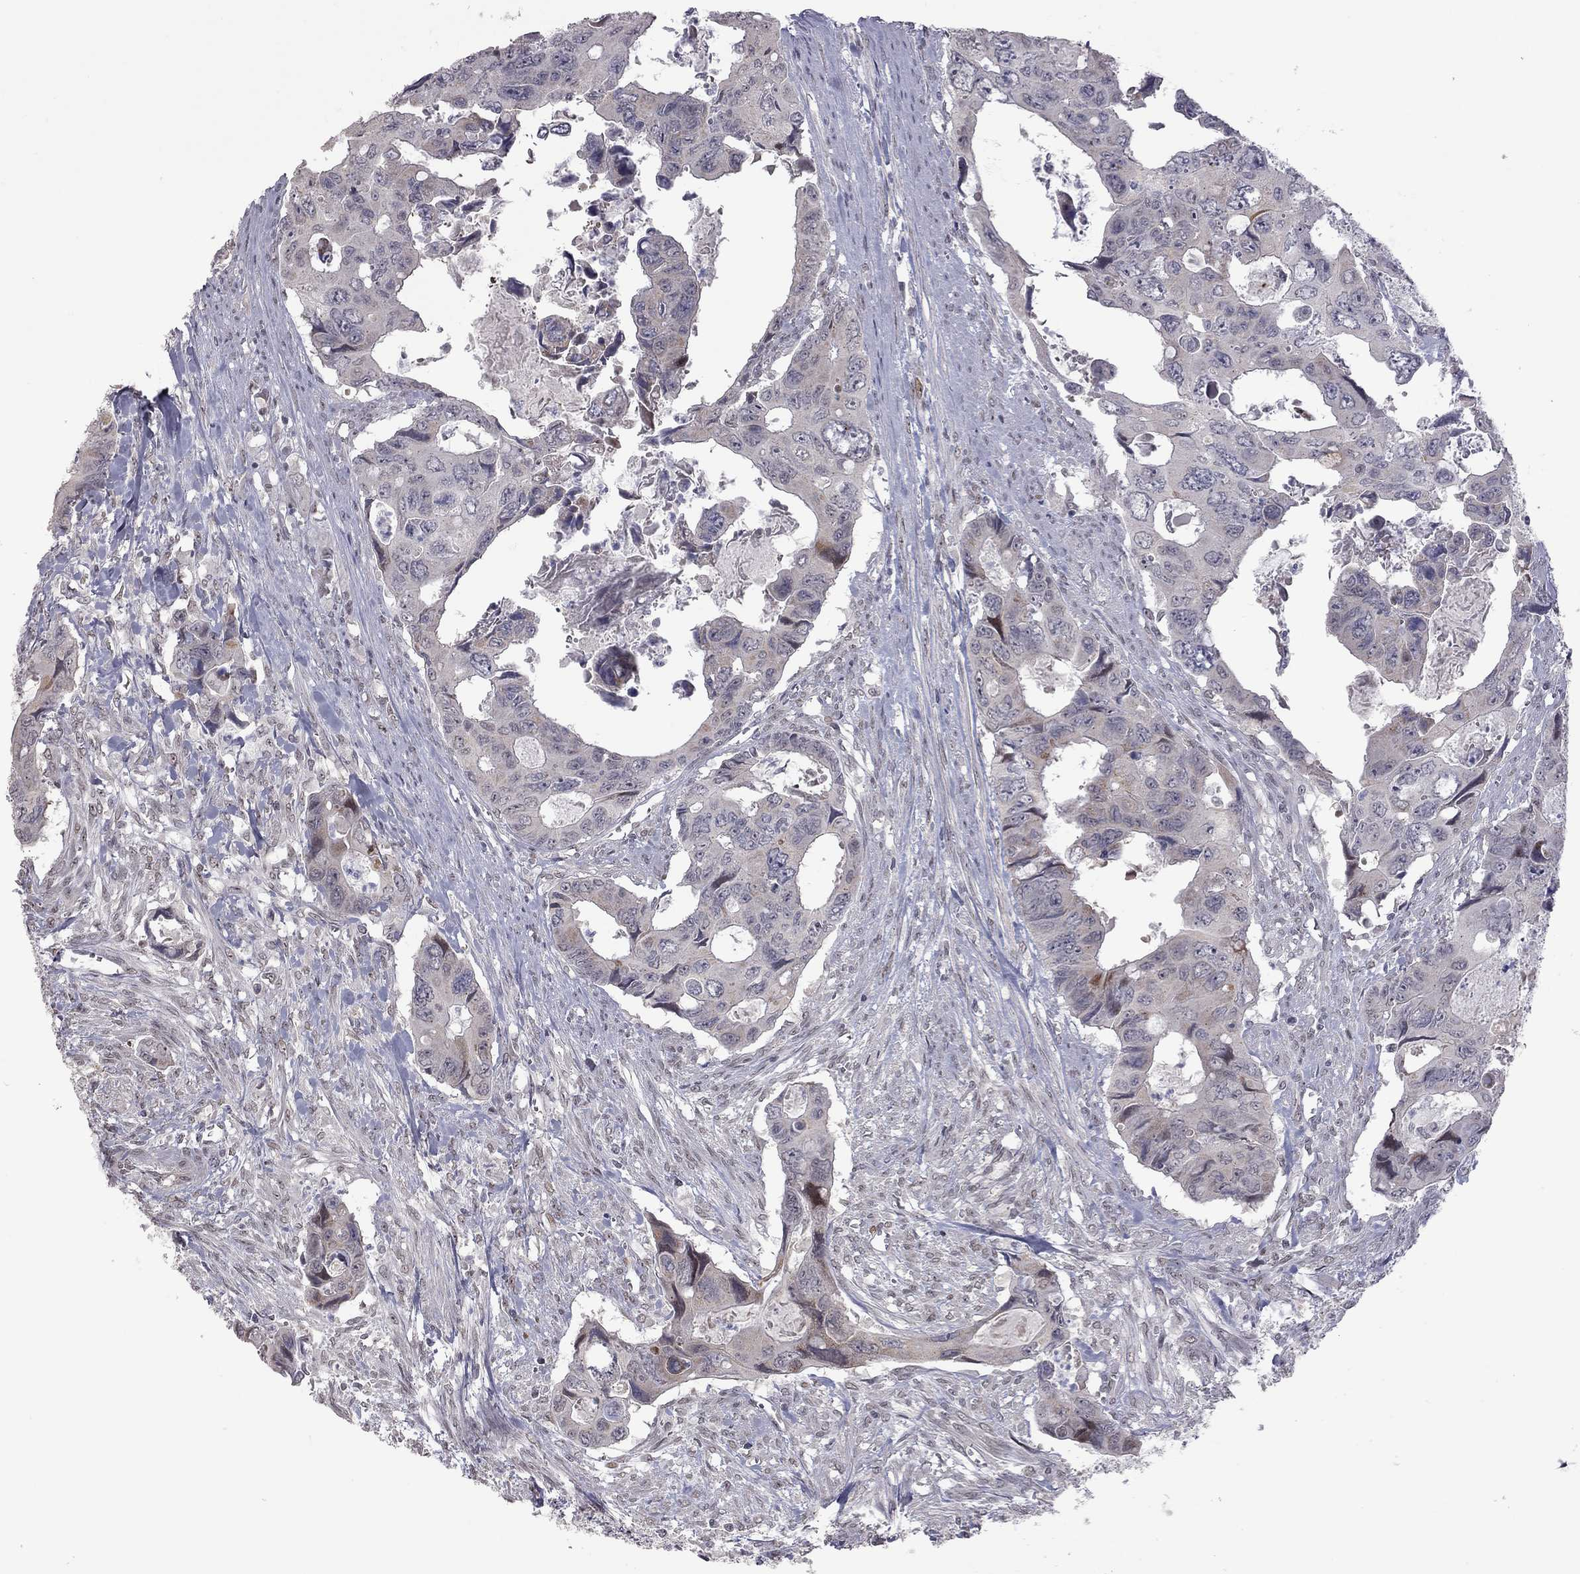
{"staining": {"intensity": "moderate", "quantity": "<25%", "location": "cytoplasmic/membranous"}, "tissue": "colorectal cancer", "cell_type": "Tumor cells", "image_type": "cancer", "snomed": [{"axis": "morphology", "description": "Adenocarcinoma, NOS"}, {"axis": "topography", "description": "Rectum"}], "caption": "Adenocarcinoma (colorectal) stained with a protein marker exhibits moderate staining in tumor cells.", "gene": "MC3R", "patient": {"sex": "male", "age": 62}}